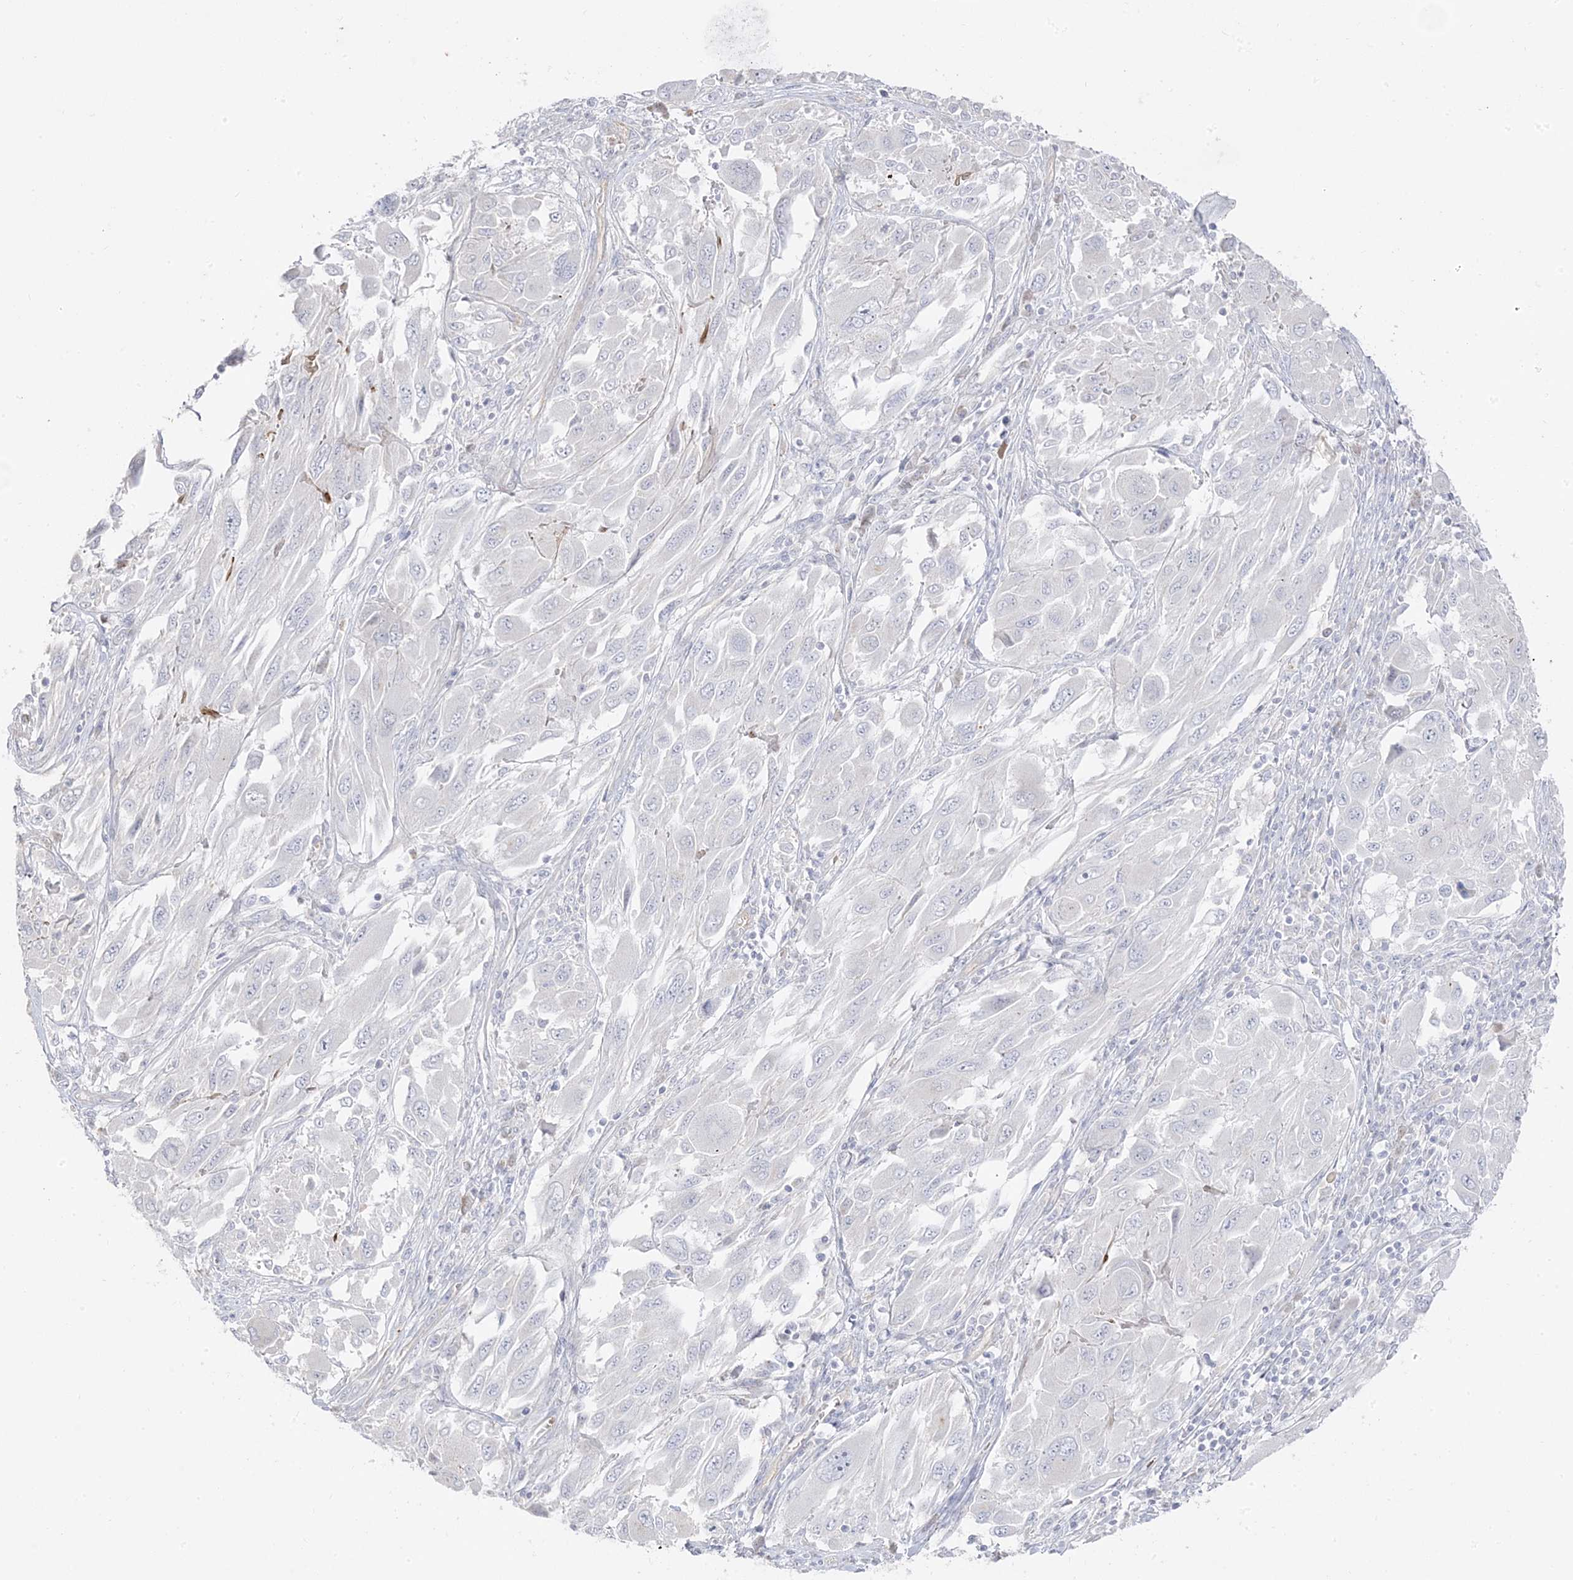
{"staining": {"intensity": "negative", "quantity": "none", "location": "none"}, "tissue": "melanoma", "cell_type": "Tumor cells", "image_type": "cancer", "snomed": [{"axis": "morphology", "description": "Malignant melanoma, NOS"}, {"axis": "topography", "description": "Skin"}], "caption": "An image of human malignant melanoma is negative for staining in tumor cells.", "gene": "TRANK1", "patient": {"sex": "female", "age": 91}}